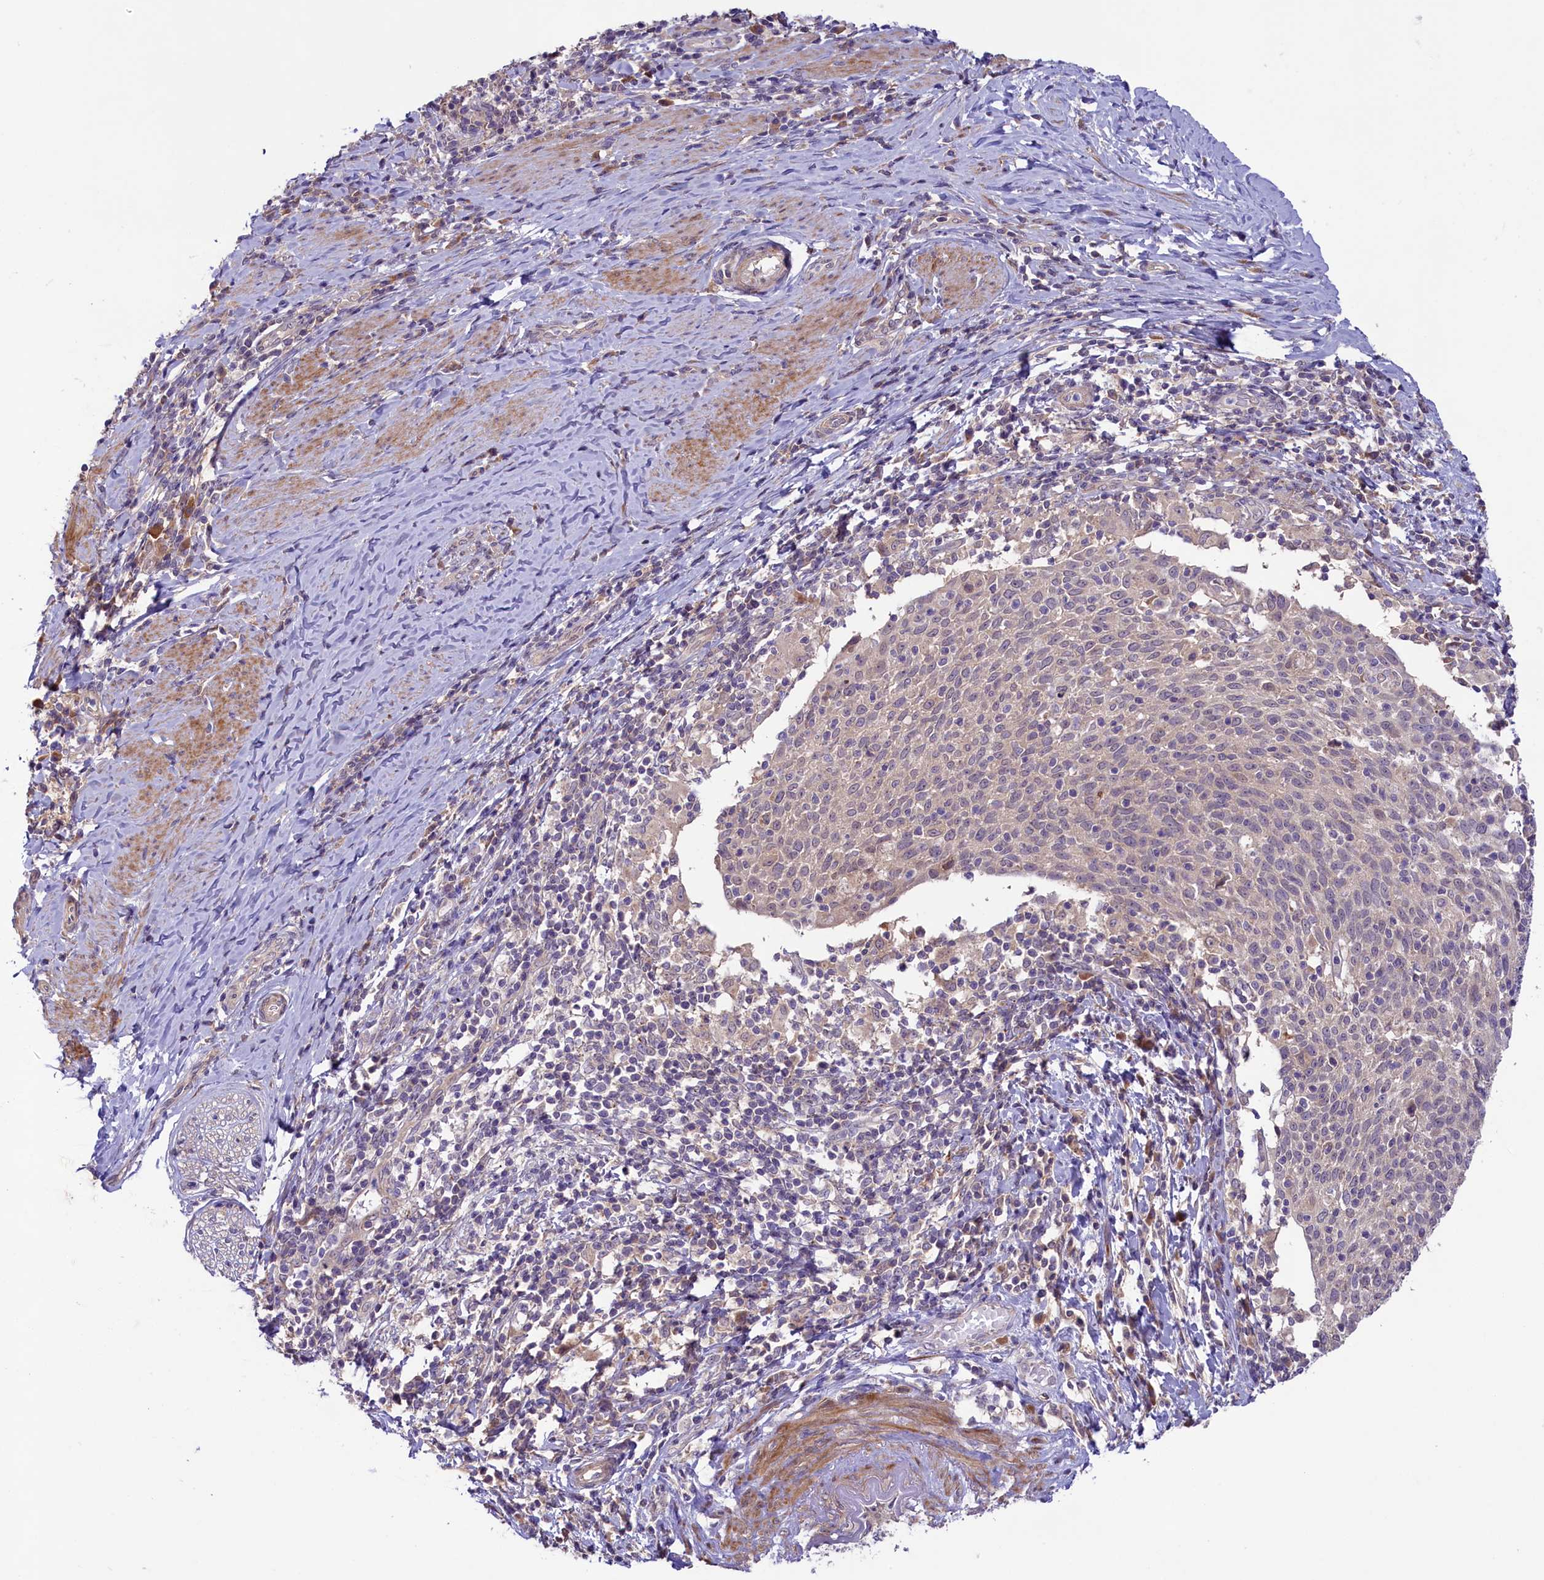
{"staining": {"intensity": "negative", "quantity": "none", "location": "none"}, "tissue": "cervical cancer", "cell_type": "Tumor cells", "image_type": "cancer", "snomed": [{"axis": "morphology", "description": "Squamous cell carcinoma, NOS"}, {"axis": "topography", "description": "Cervix"}], "caption": "A micrograph of cervical cancer stained for a protein exhibits no brown staining in tumor cells.", "gene": "COG8", "patient": {"sex": "female", "age": 52}}